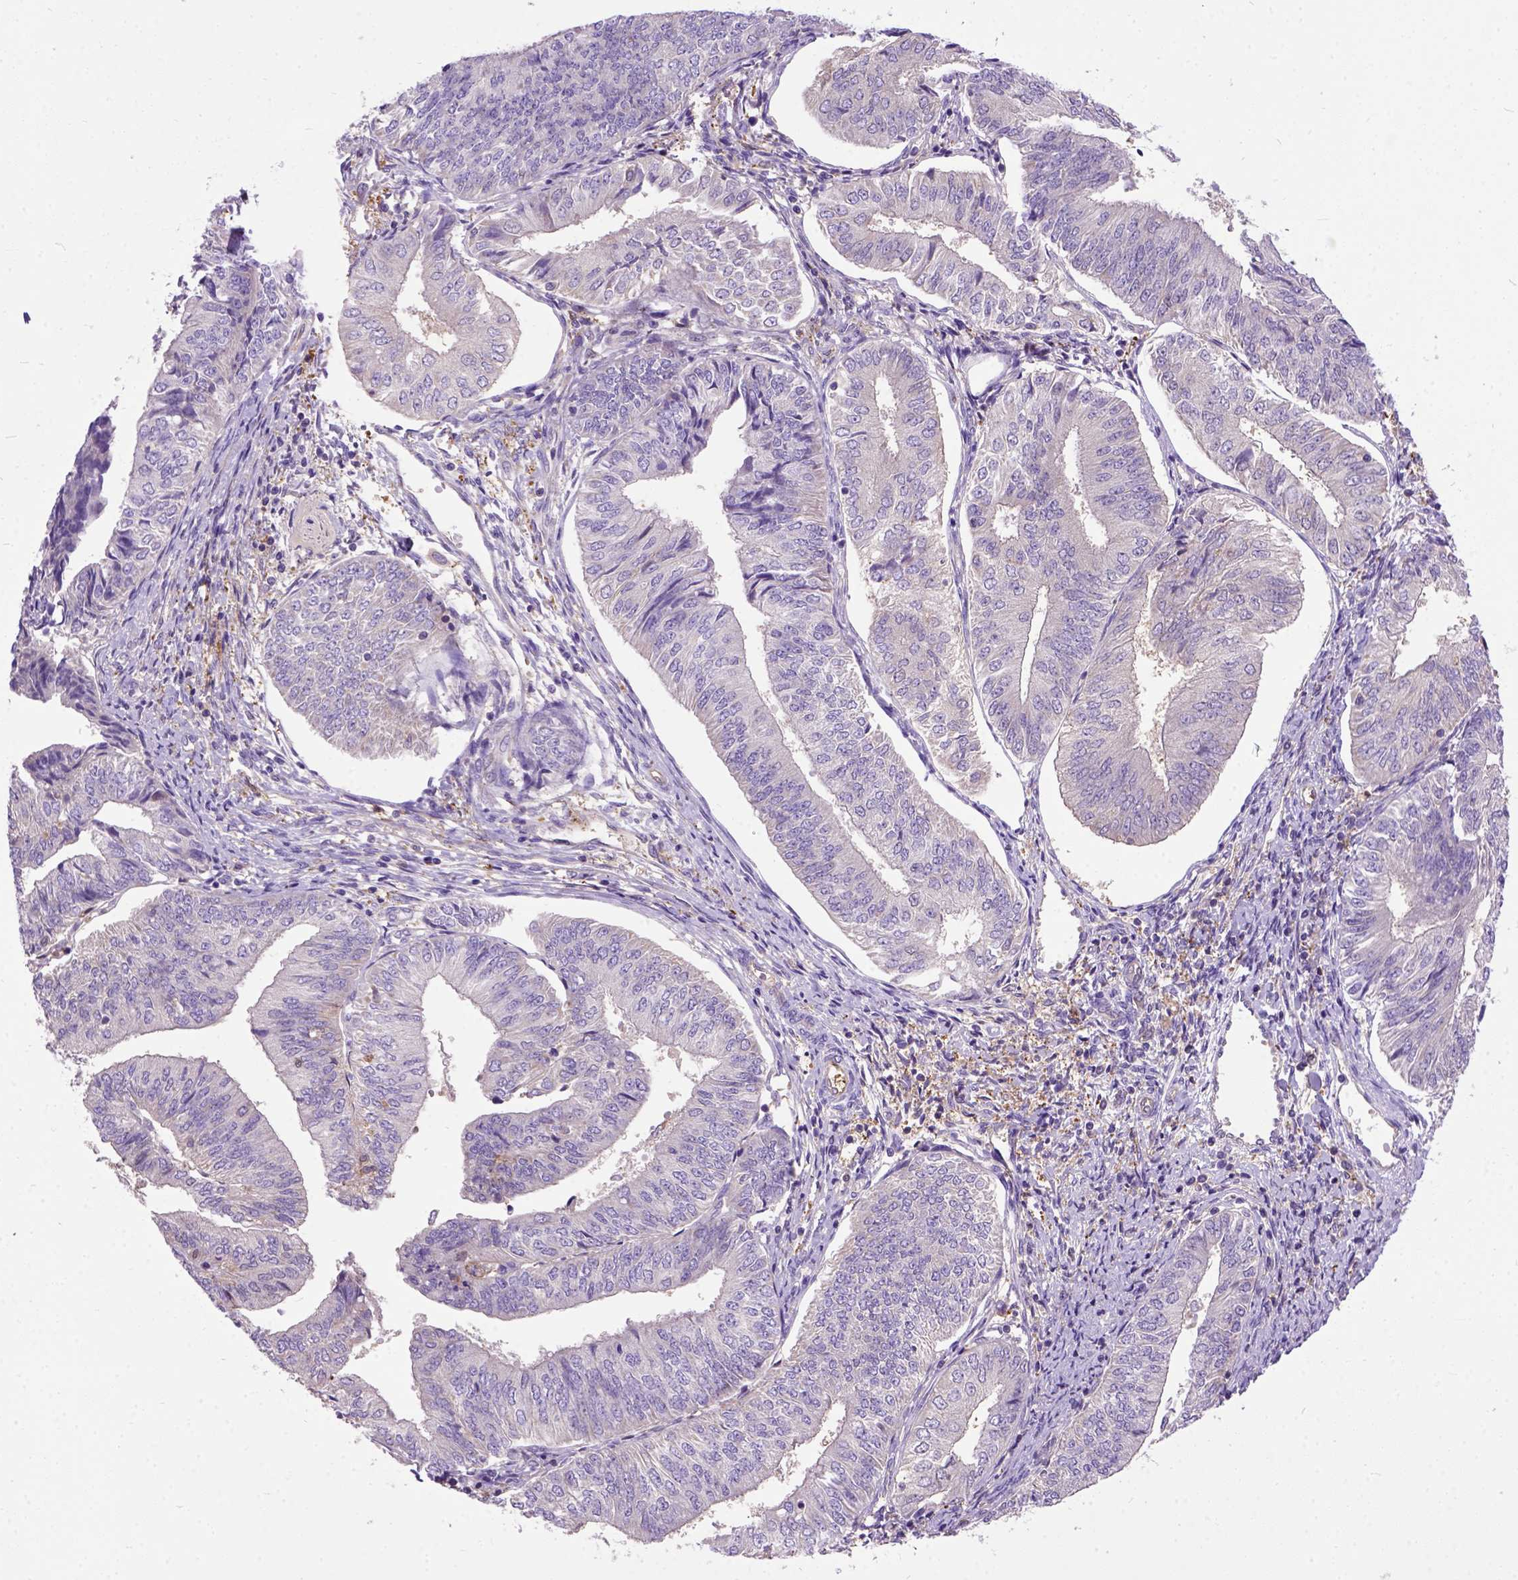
{"staining": {"intensity": "negative", "quantity": "none", "location": "none"}, "tissue": "endometrial cancer", "cell_type": "Tumor cells", "image_type": "cancer", "snomed": [{"axis": "morphology", "description": "Adenocarcinoma, NOS"}, {"axis": "topography", "description": "Endometrium"}], "caption": "The image exhibits no significant expression in tumor cells of endometrial cancer (adenocarcinoma).", "gene": "SEMA4F", "patient": {"sex": "female", "age": 58}}